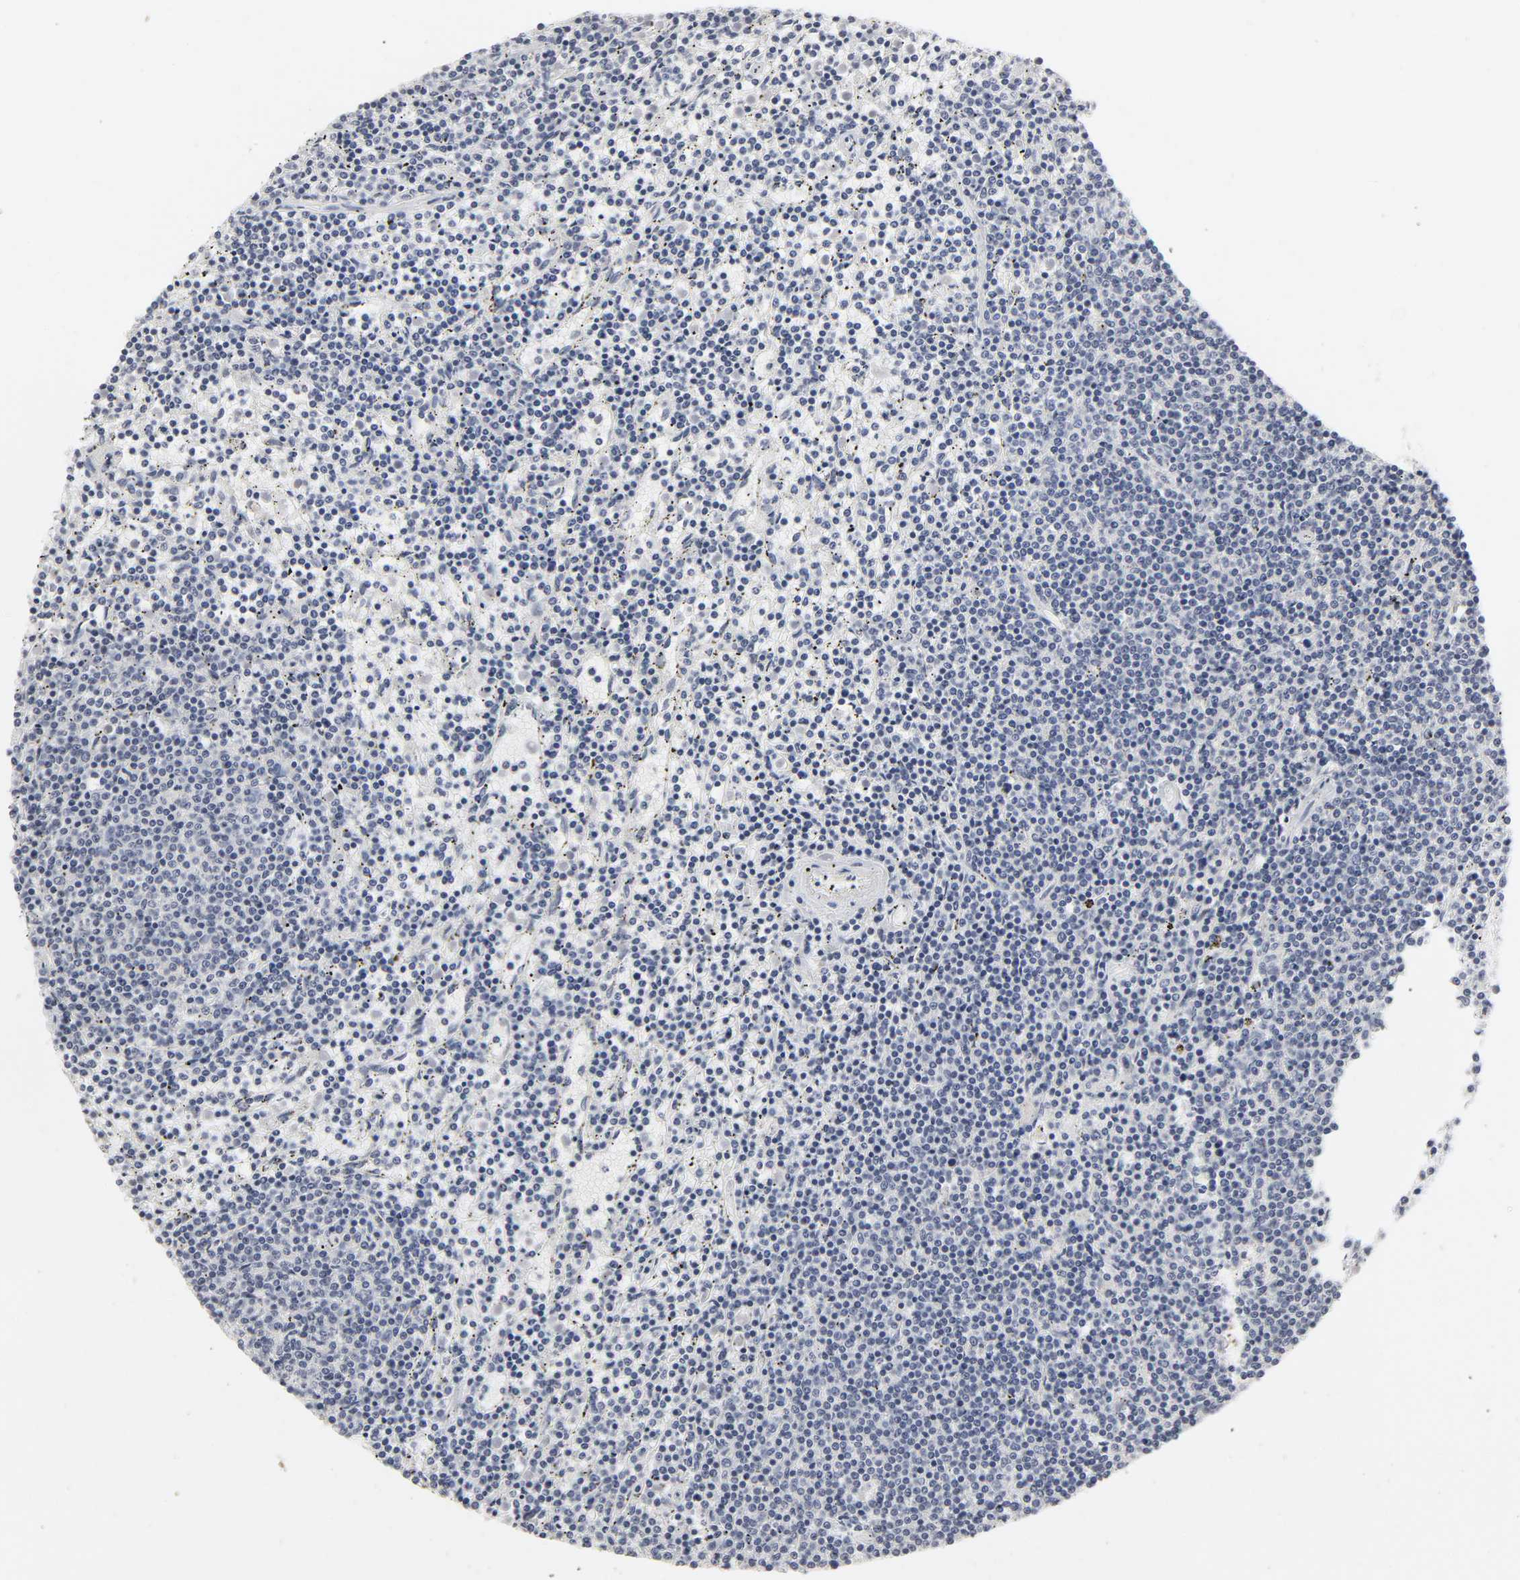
{"staining": {"intensity": "negative", "quantity": "none", "location": "none"}, "tissue": "lymphoma", "cell_type": "Tumor cells", "image_type": "cancer", "snomed": [{"axis": "morphology", "description": "Malignant lymphoma, non-Hodgkin's type, Low grade"}, {"axis": "topography", "description": "Spleen"}], "caption": "This is an immunohistochemistry photomicrograph of lymphoma. There is no positivity in tumor cells.", "gene": "TCAP", "patient": {"sex": "female", "age": 50}}